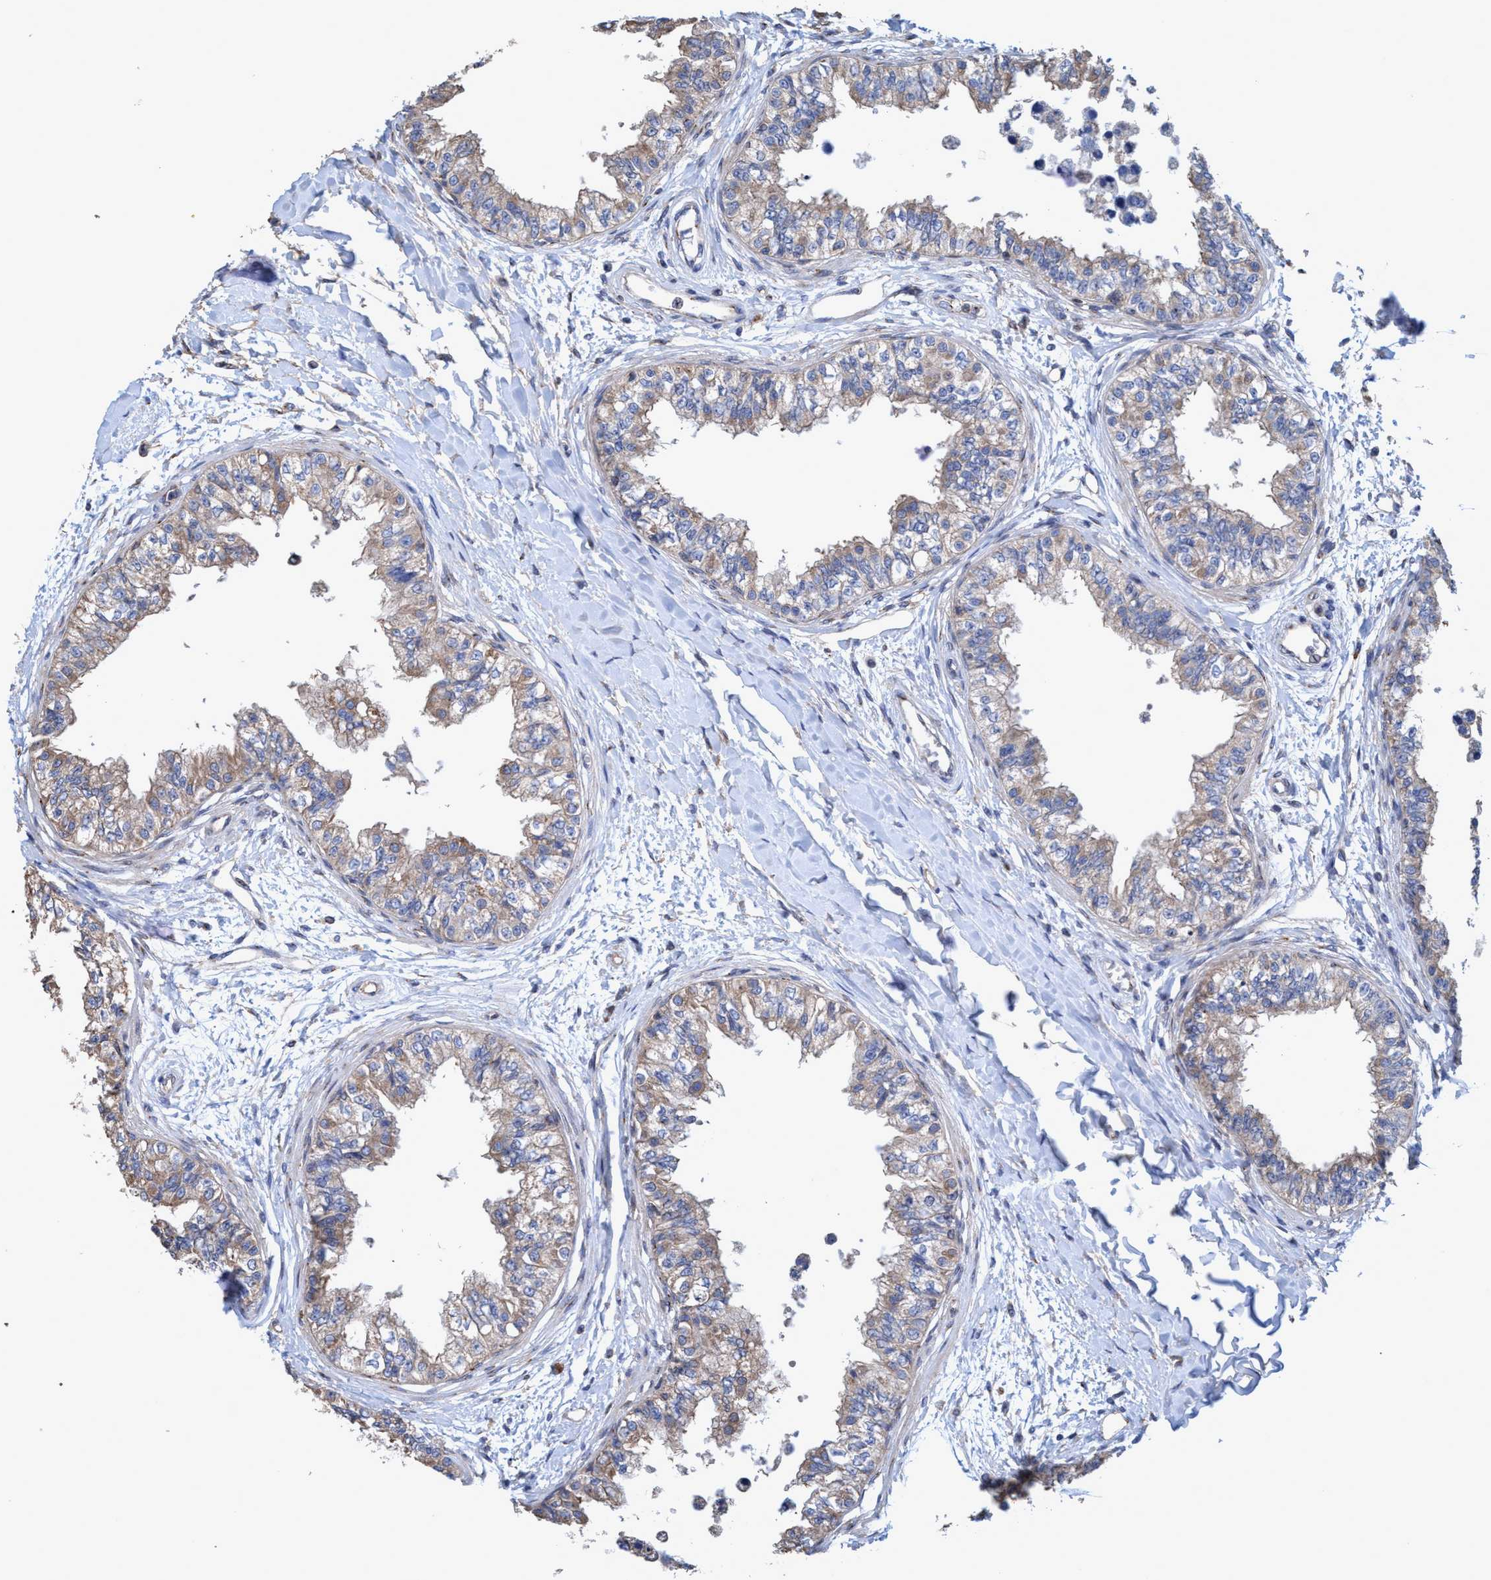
{"staining": {"intensity": "weak", "quantity": ">75%", "location": "cytoplasmic/membranous"}, "tissue": "epididymis", "cell_type": "Glandular cells", "image_type": "normal", "snomed": [{"axis": "morphology", "description": "Normal tissue, NOS"}, {"axis": "morphology", "description": "Adenocarcinoma, metastatic, NOS"}, {"axis": "topography", "description": "Testis"}, {"axis": "topography", "description": "Epididymis"}], "caption": "Protein staining of normal epididymis demonstrates weak cytoplasmic/membranous positivity in approximately >75% of glandular cells. (IHC, brightfield microscopy, high magnification).", "gene": "BICD2", "patient": {"sex": "male", "age": 26}}